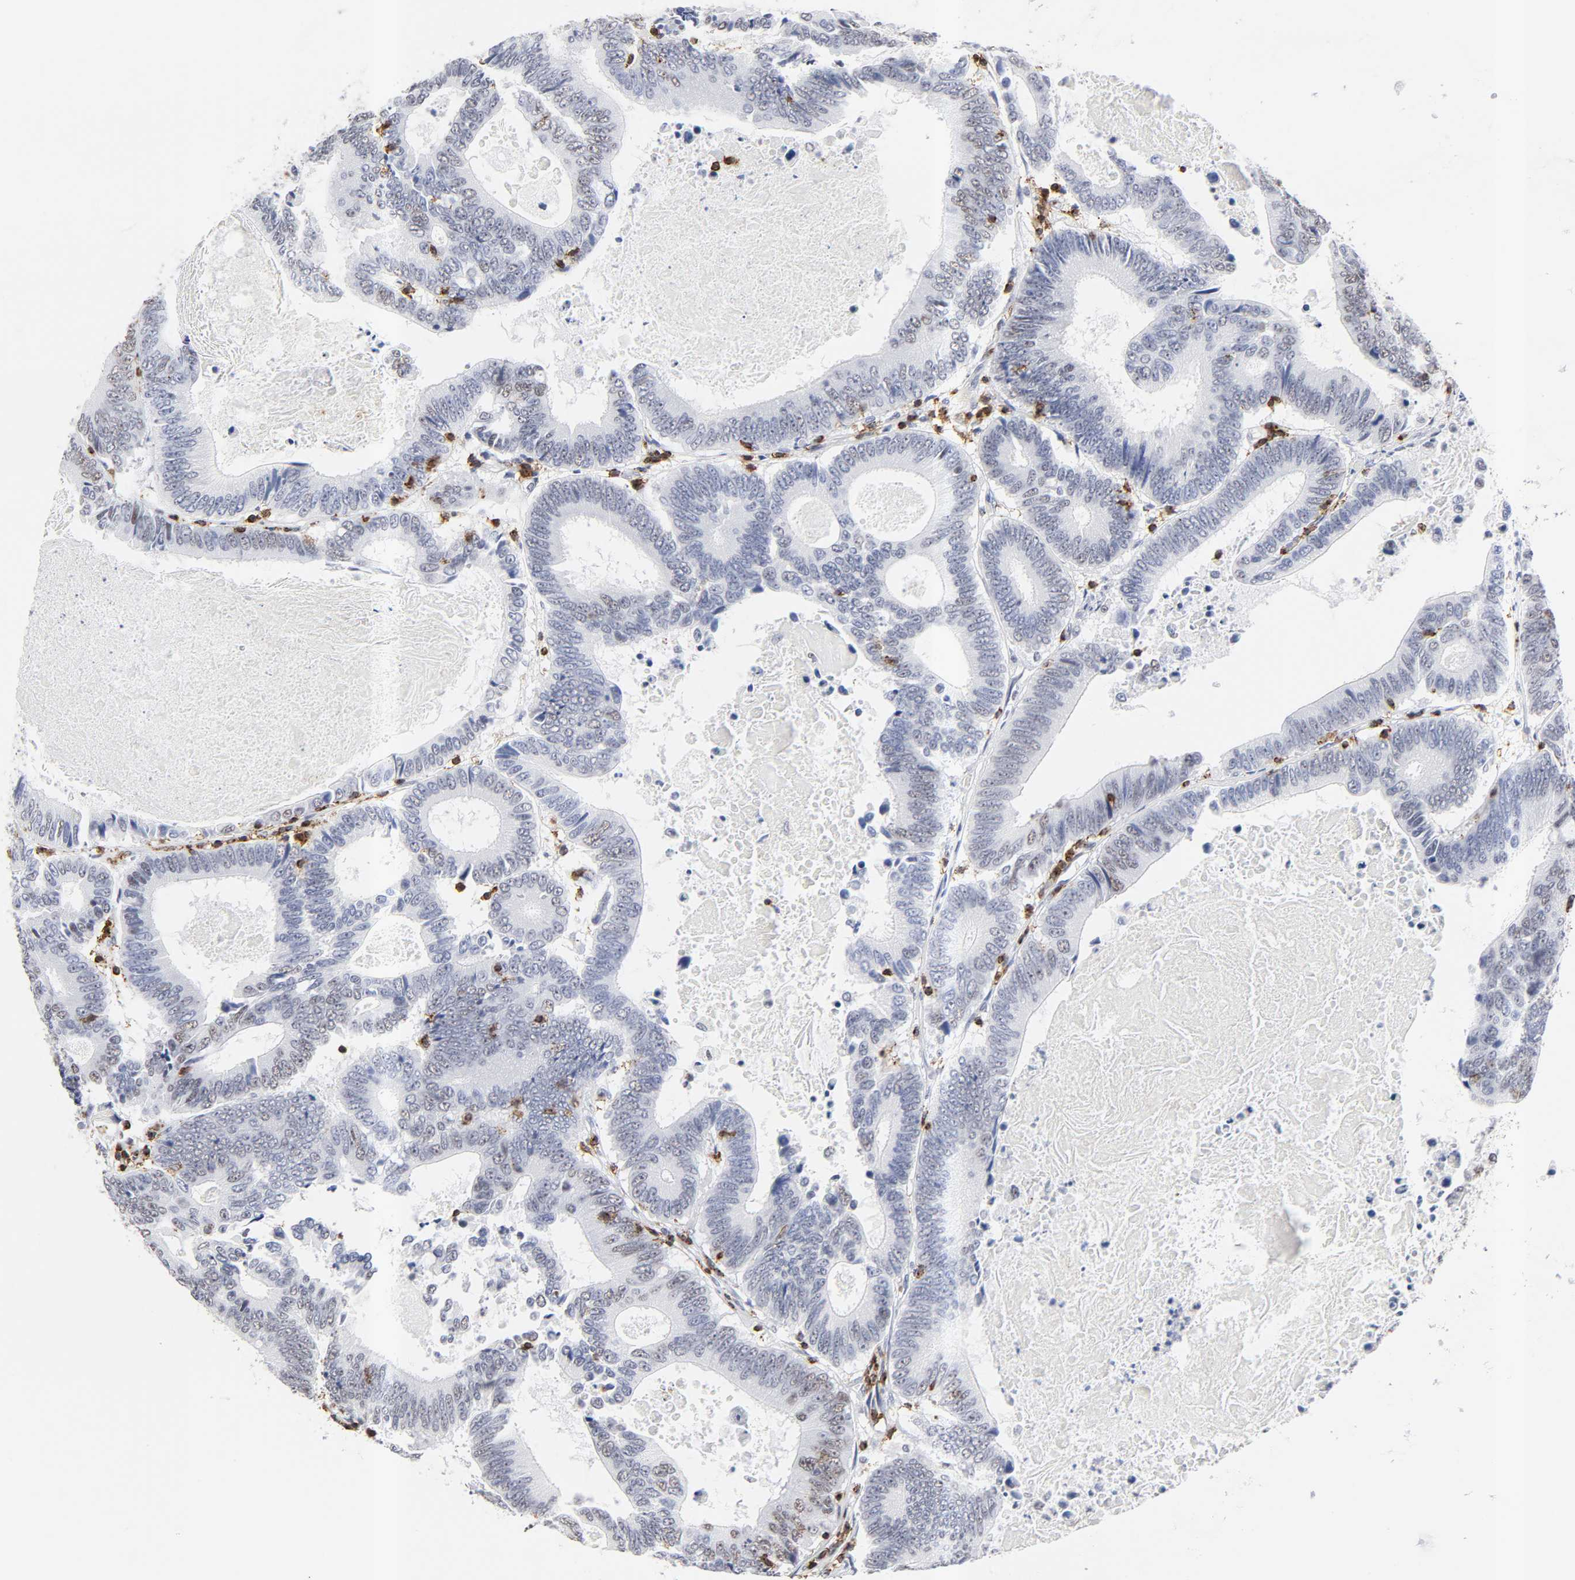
{"staining": {"intensity": "weak", "quantity": "<25%", "location": "nuclear"}, "tissue": "colorectal cancer", "cell_type": "Tumor cells", "image_type": "cancer", "snomed": [{"axis": "morphology", "description": "Adenocarcinoma, NOS"}, {"axis": "topography", "description": "Colon"}], "caption": "This is an immunohistochemistry (IHC) micrograph of human colorectal cancer. There is no positivity in tumor cells.", "gene": "CD2", "patient": {"sex": "female", "age": 78}}